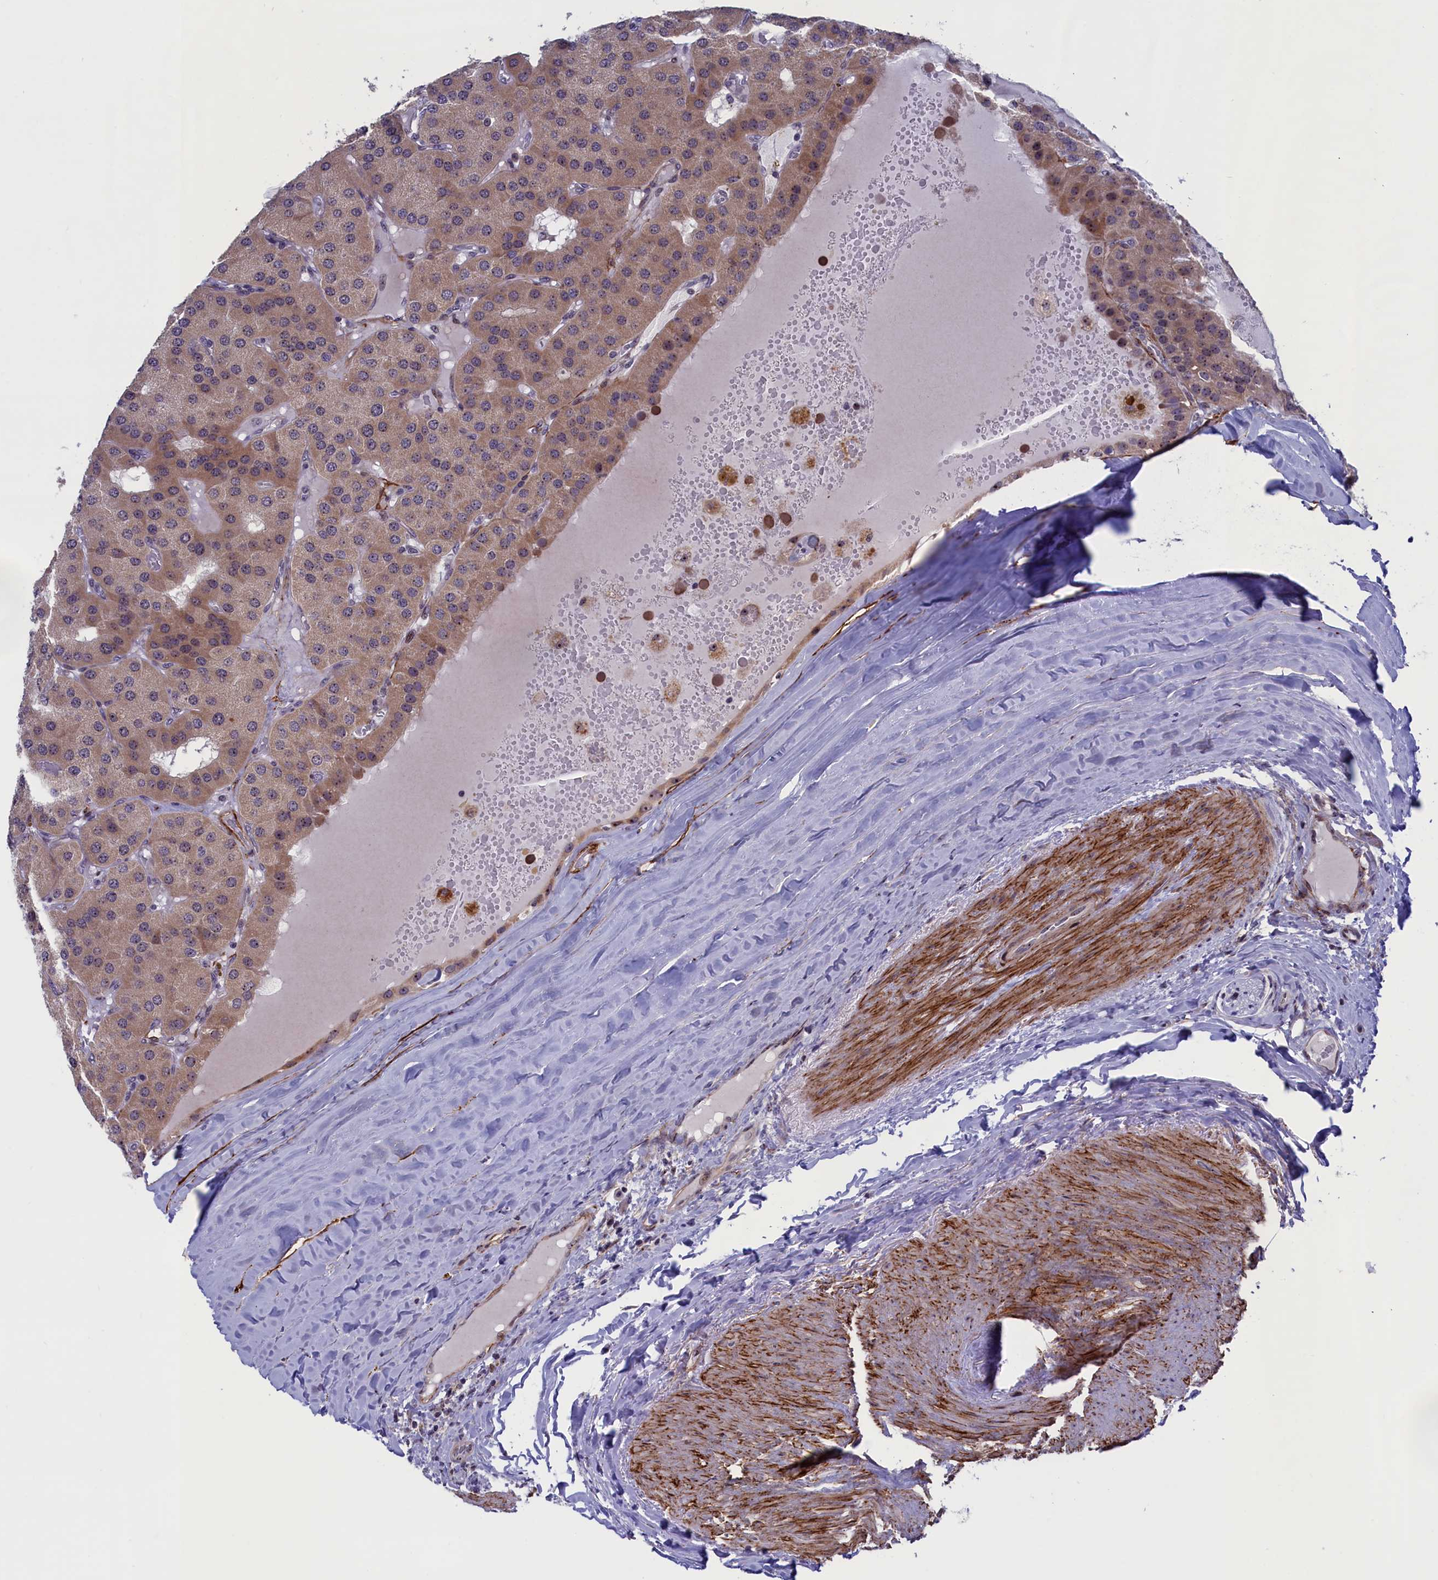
{"staining": {"intensity": "moderate", "quantity": ">75%", "location": "cytoplasmic/membranous"}, "tissue": "parathyroid gland", "cell_type": "Glandular cells", "image_type": "normal", "snomed": [{"axis": "morphology", "description": "Normal tissue, NOS"}, {"axis": "morphology", "description": "Adenoma, NOS"}, {"axis": "topography", "description": "Parathyroid gland"}], "caption": "High-power microscopy captured an immunohistochemistry photomicrograph of benign parathyroid gland, revealing moderate cytoplasmic/membranous staining in about >75% of glandular cells.", "gene": "PPAN", "patient": {"sex": "female", "age": 86}}